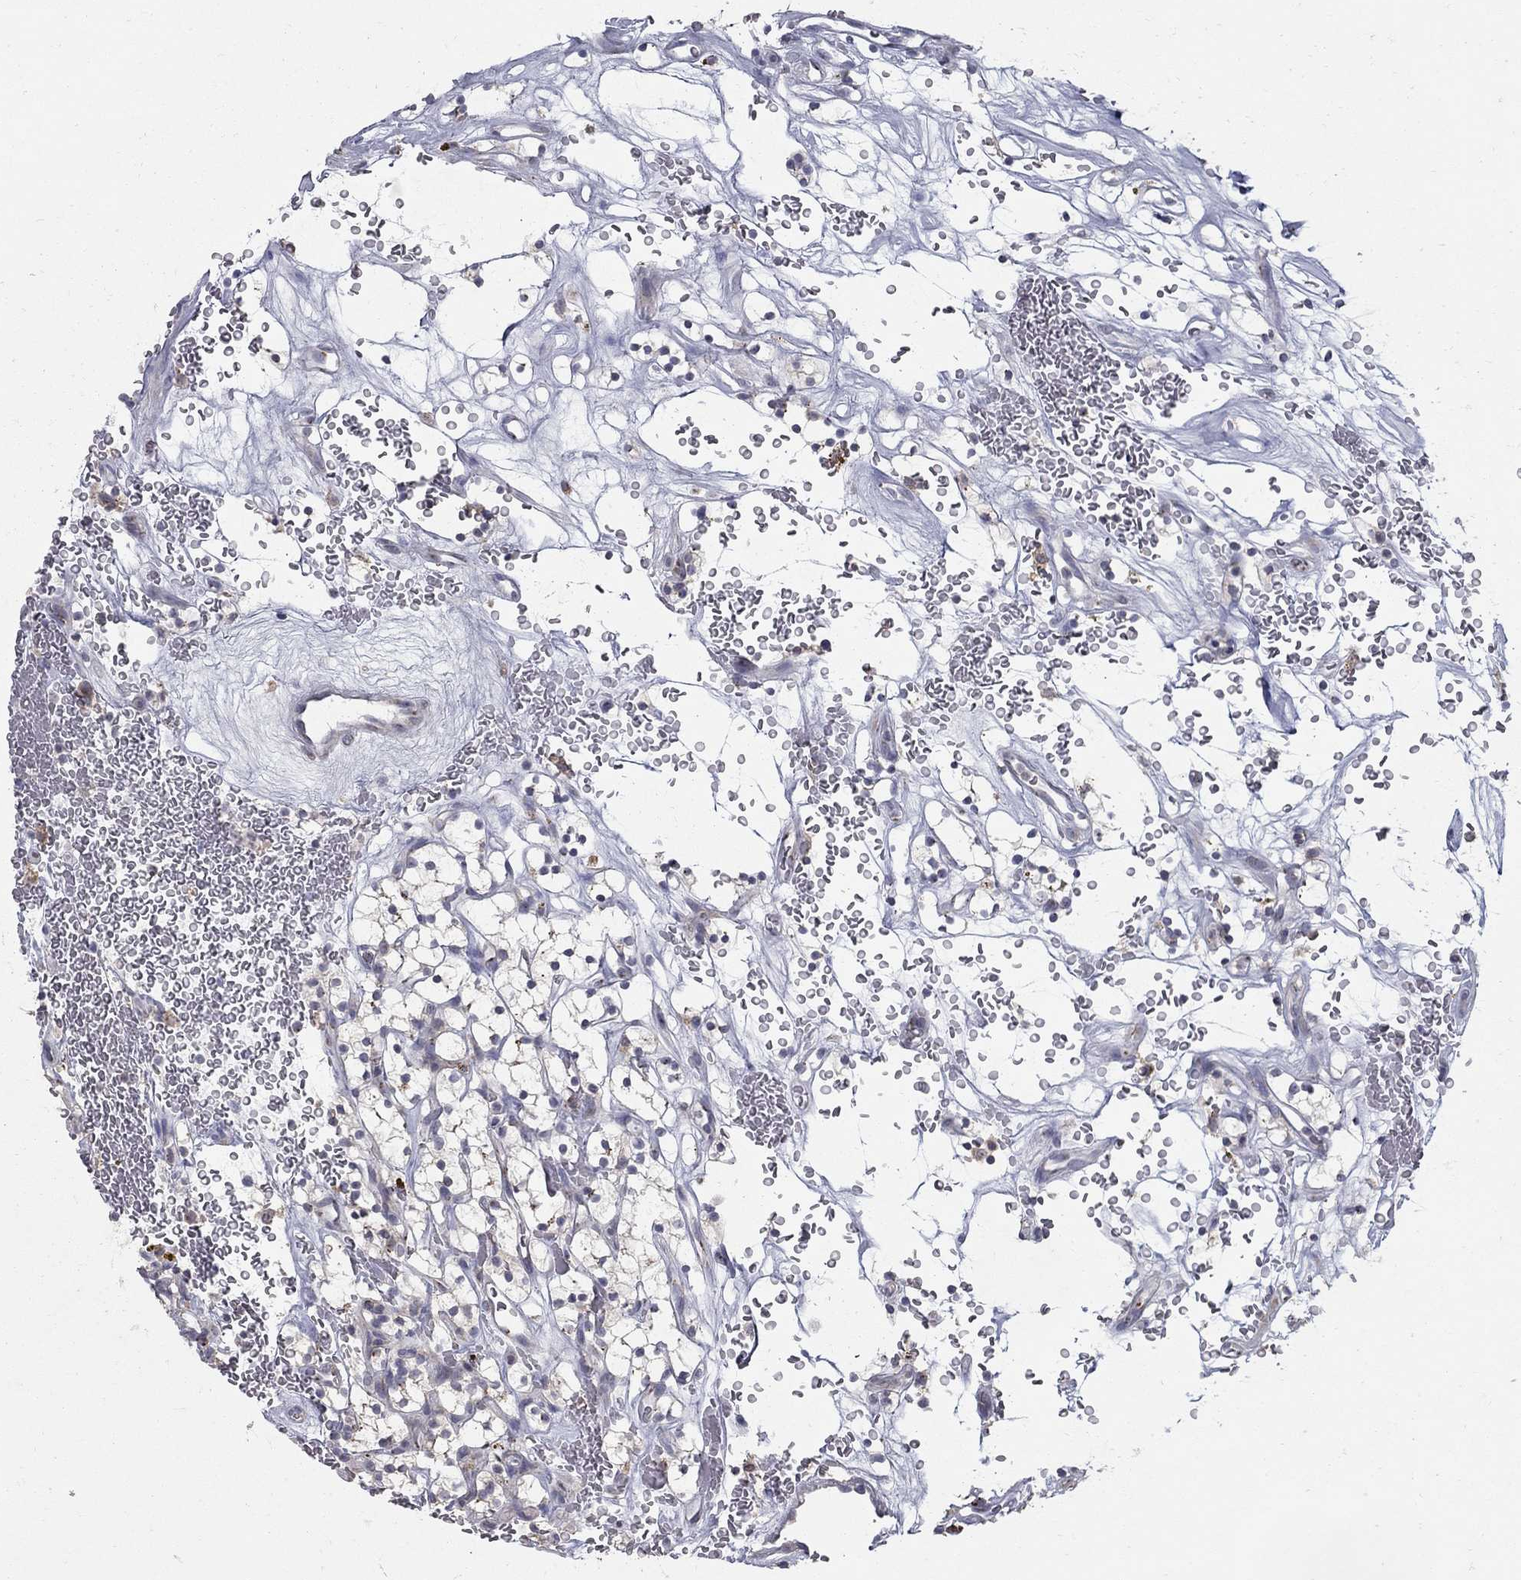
{"staining": {"intensity": "negative", "quantity": "none", "location": "none"}, "tissue": "renal cancer", "cell_type": "Tumor cells", "image_type": "cancer", "snomed": [{"axis": "morphology", "description": "Adenocarcinoma, NOS"}, {"axis": "topography", "description": "Kidney"}], "caption": "Immunohistochemical staining of renal cancer (adenocarcinoma) shows no significant expression in tumor cells.", "gene": "KIAA0319L", "patient": {"sex": "female", "age": 64}}